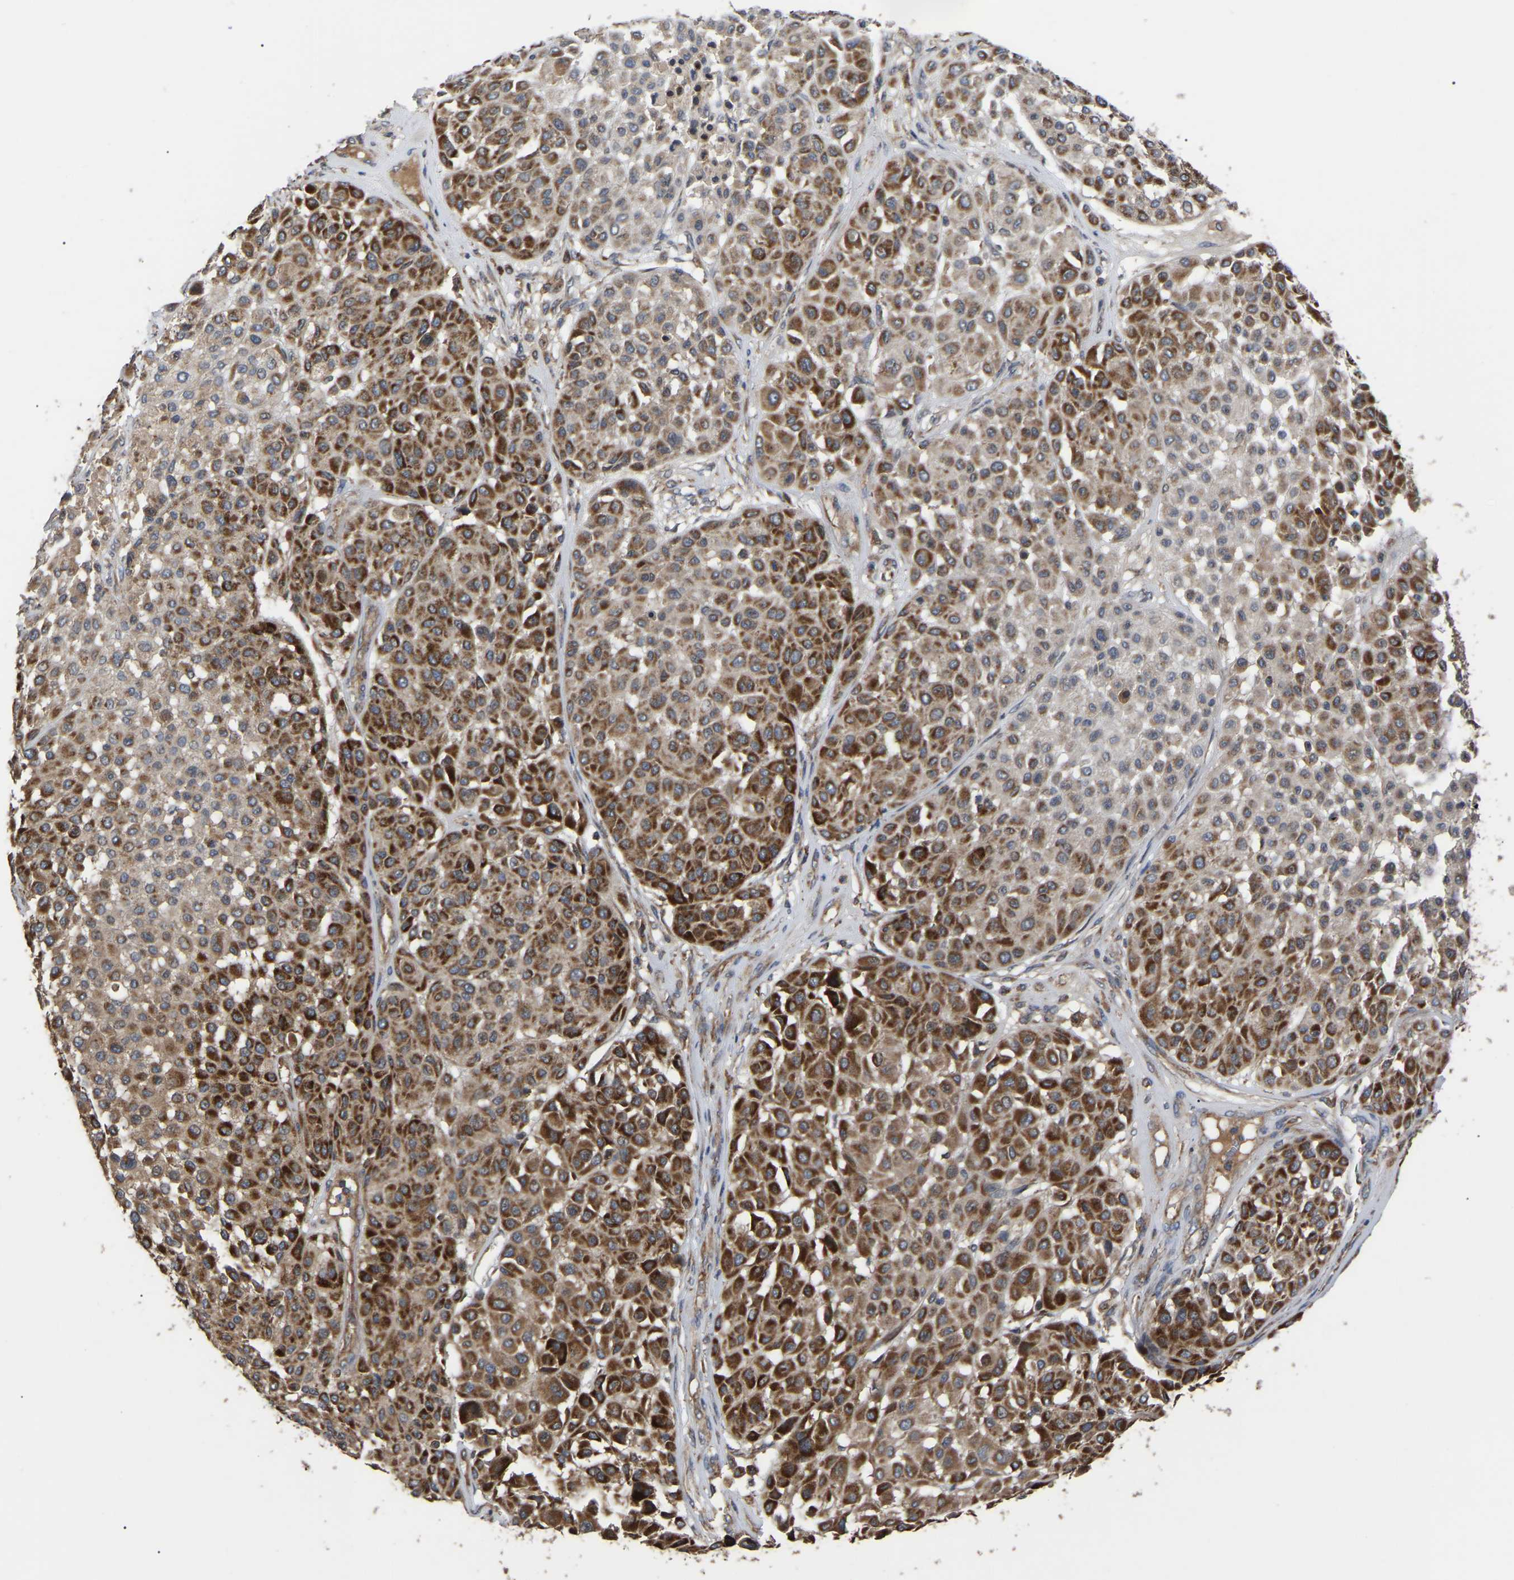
{"staining": {"intensity": "strong", "quantity": ">75%", "location": "cytoplasmic/membranous"}, "tissue": "melanoma", "cell_type": "Tumor cells", "image_type": "cancer", "snomed": [{"axis": "morphology", "description": "Malignant melanoma, Metastatic site"}, {"axis": "topography", "description": "Soft tissue"}], "caption": "Immunohistochemical staining of human malignant melanoma (metastatic site) displays high levels of strong cytoplasmic/membranous protein expression in about >75% of tumor cells.", "gene": "GCC1", "patient": {"sex": "male", "age": 41}}